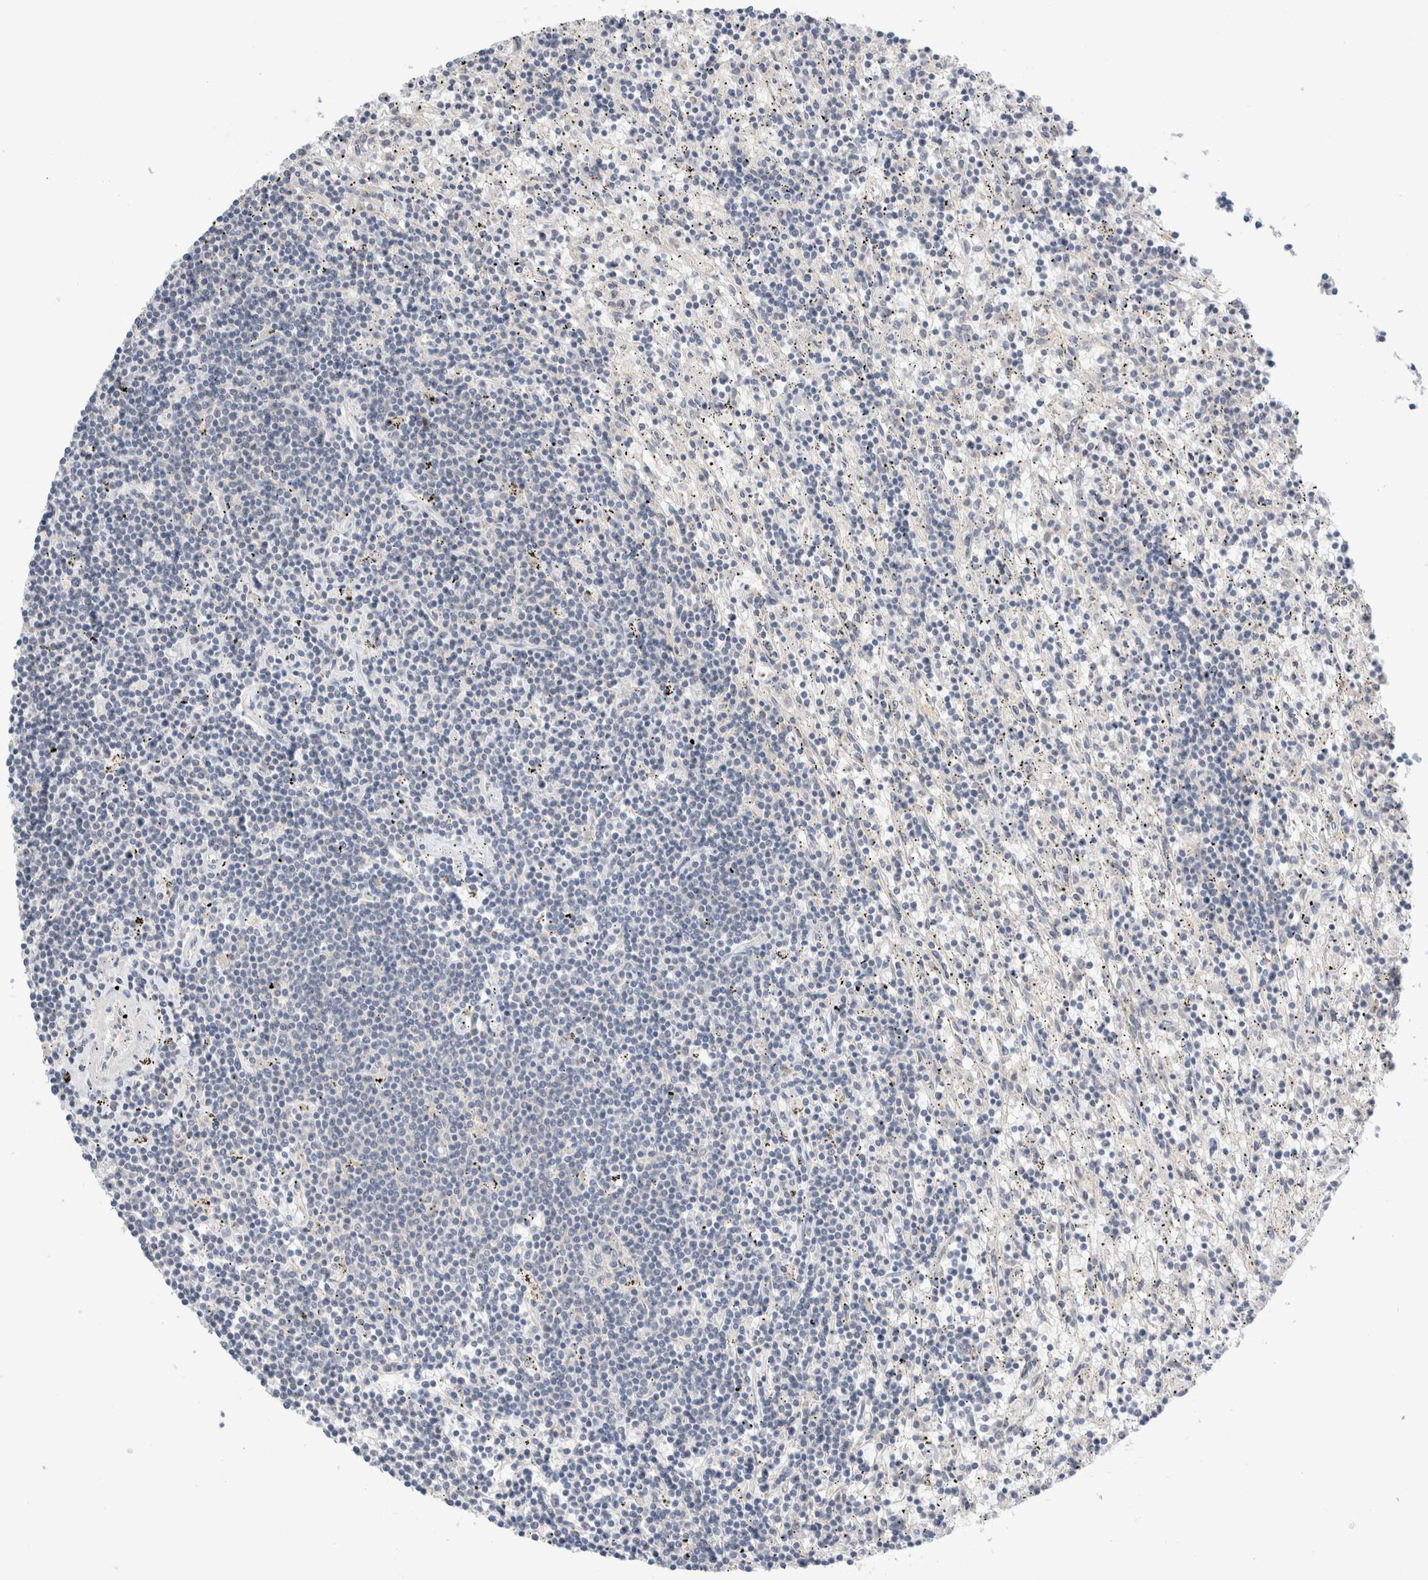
{"staining": {"intensity": "negative", "quantity": "none", "location": "none"}, "tissue": "lymphoma", "cell_type": "Tumor cells", "image_type": "cancer", "snomed": [{"axis": "morphology", "description": "Malignant lymphoma, non-Hodgkin's type, Low grade"}, {"axis": "topography", "description": "Spleen"}], "caption": "The IHC image has no significant expression in tumor cells of low-grade malignant lymphoma, non-Hodgkin's type tissue.", "gene": "SDR16C5", "patient": {"sex": "male", "age": 76}}